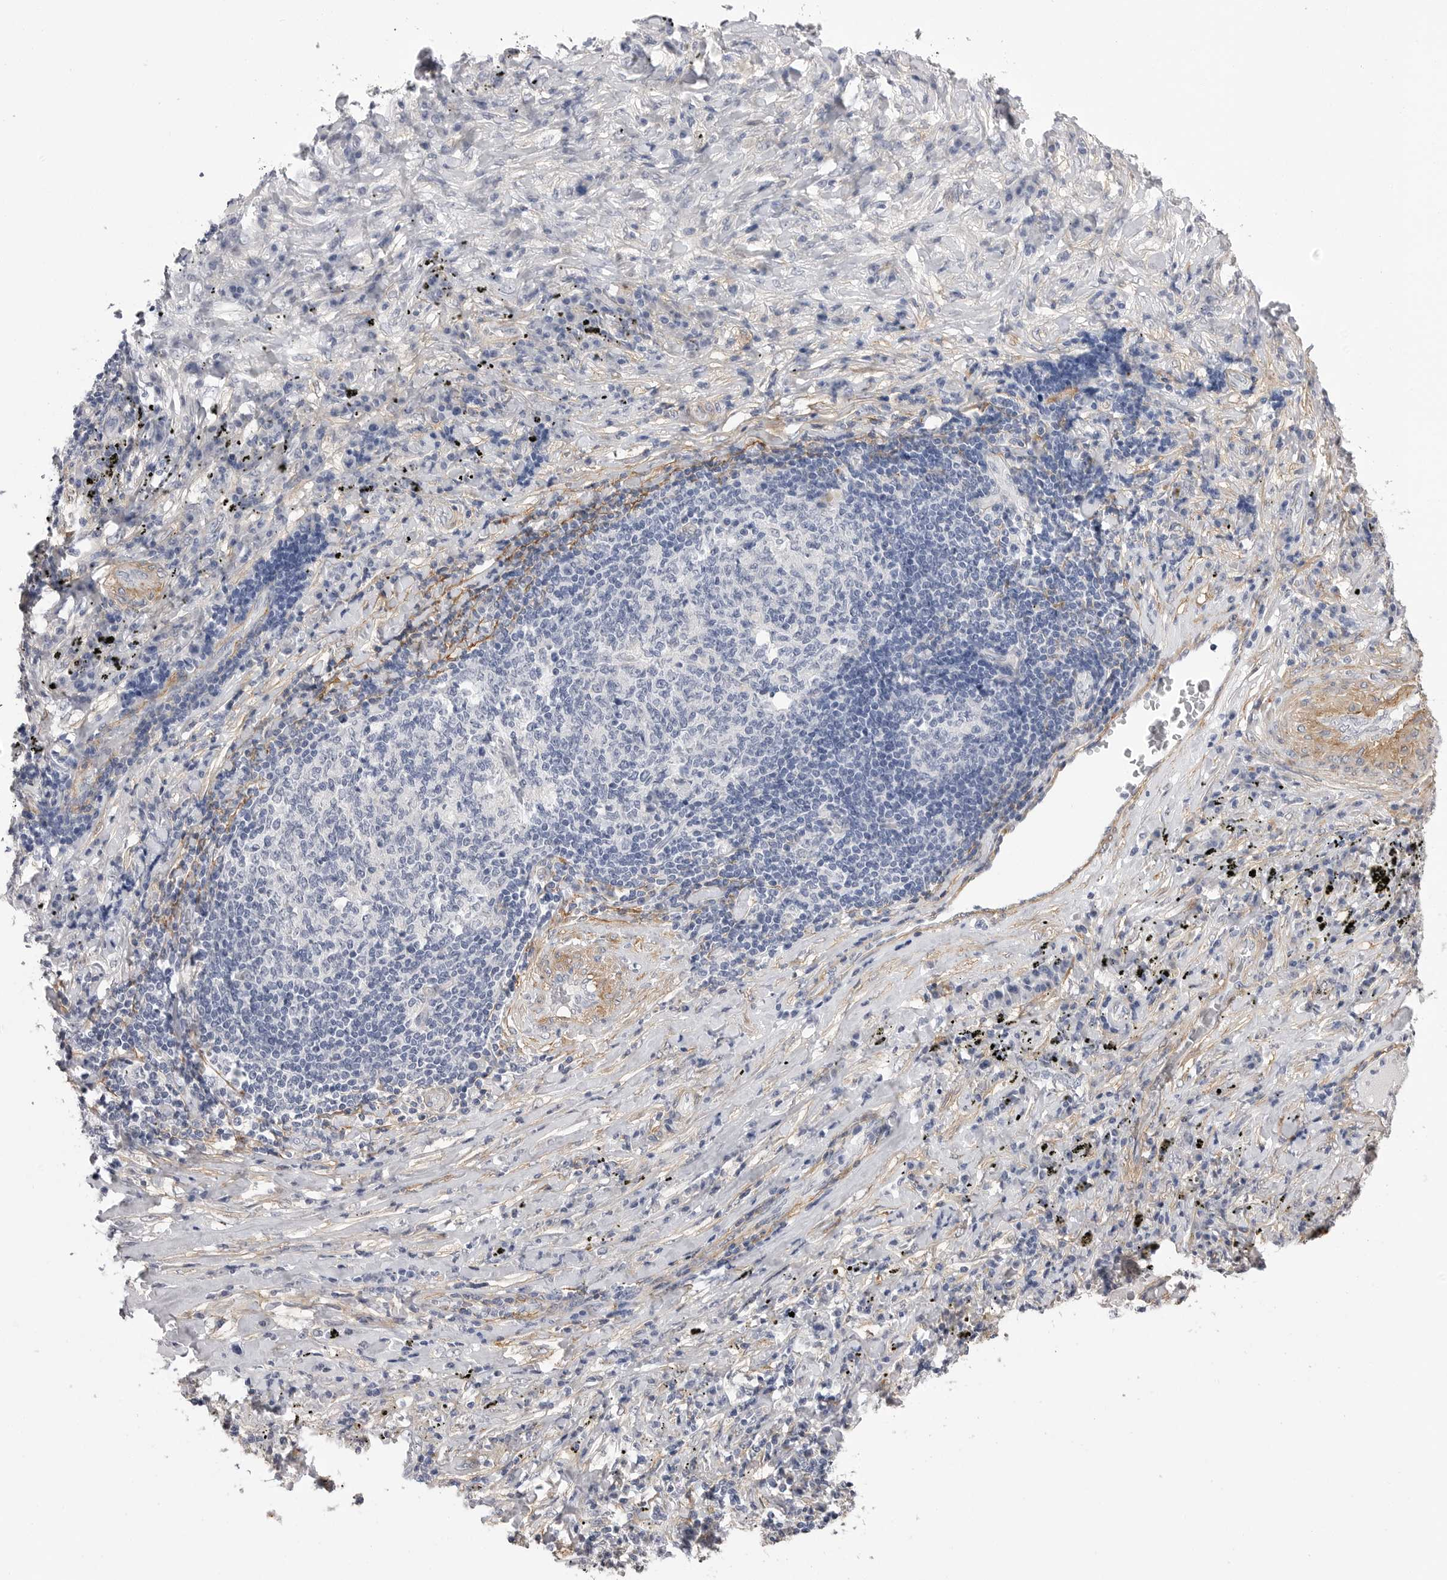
{"staining": {"intensity": "negative", "quantity": "none", "location": "none"}, "tissue": "lung cancer", "cell_type": "Tumor cells", "image_type": "cancer", "snomed": [{"axis": "morphology", "description": "Squamous cell carcinoma, NOS"}, {"axis": "topography", "description": "Lung"}], "caption": "Micrograph shows no protein positivity in tumor cells of lung cancer tissue.", "gene": "AKAP12", "patient": {"sex": "female", "age": 63}}